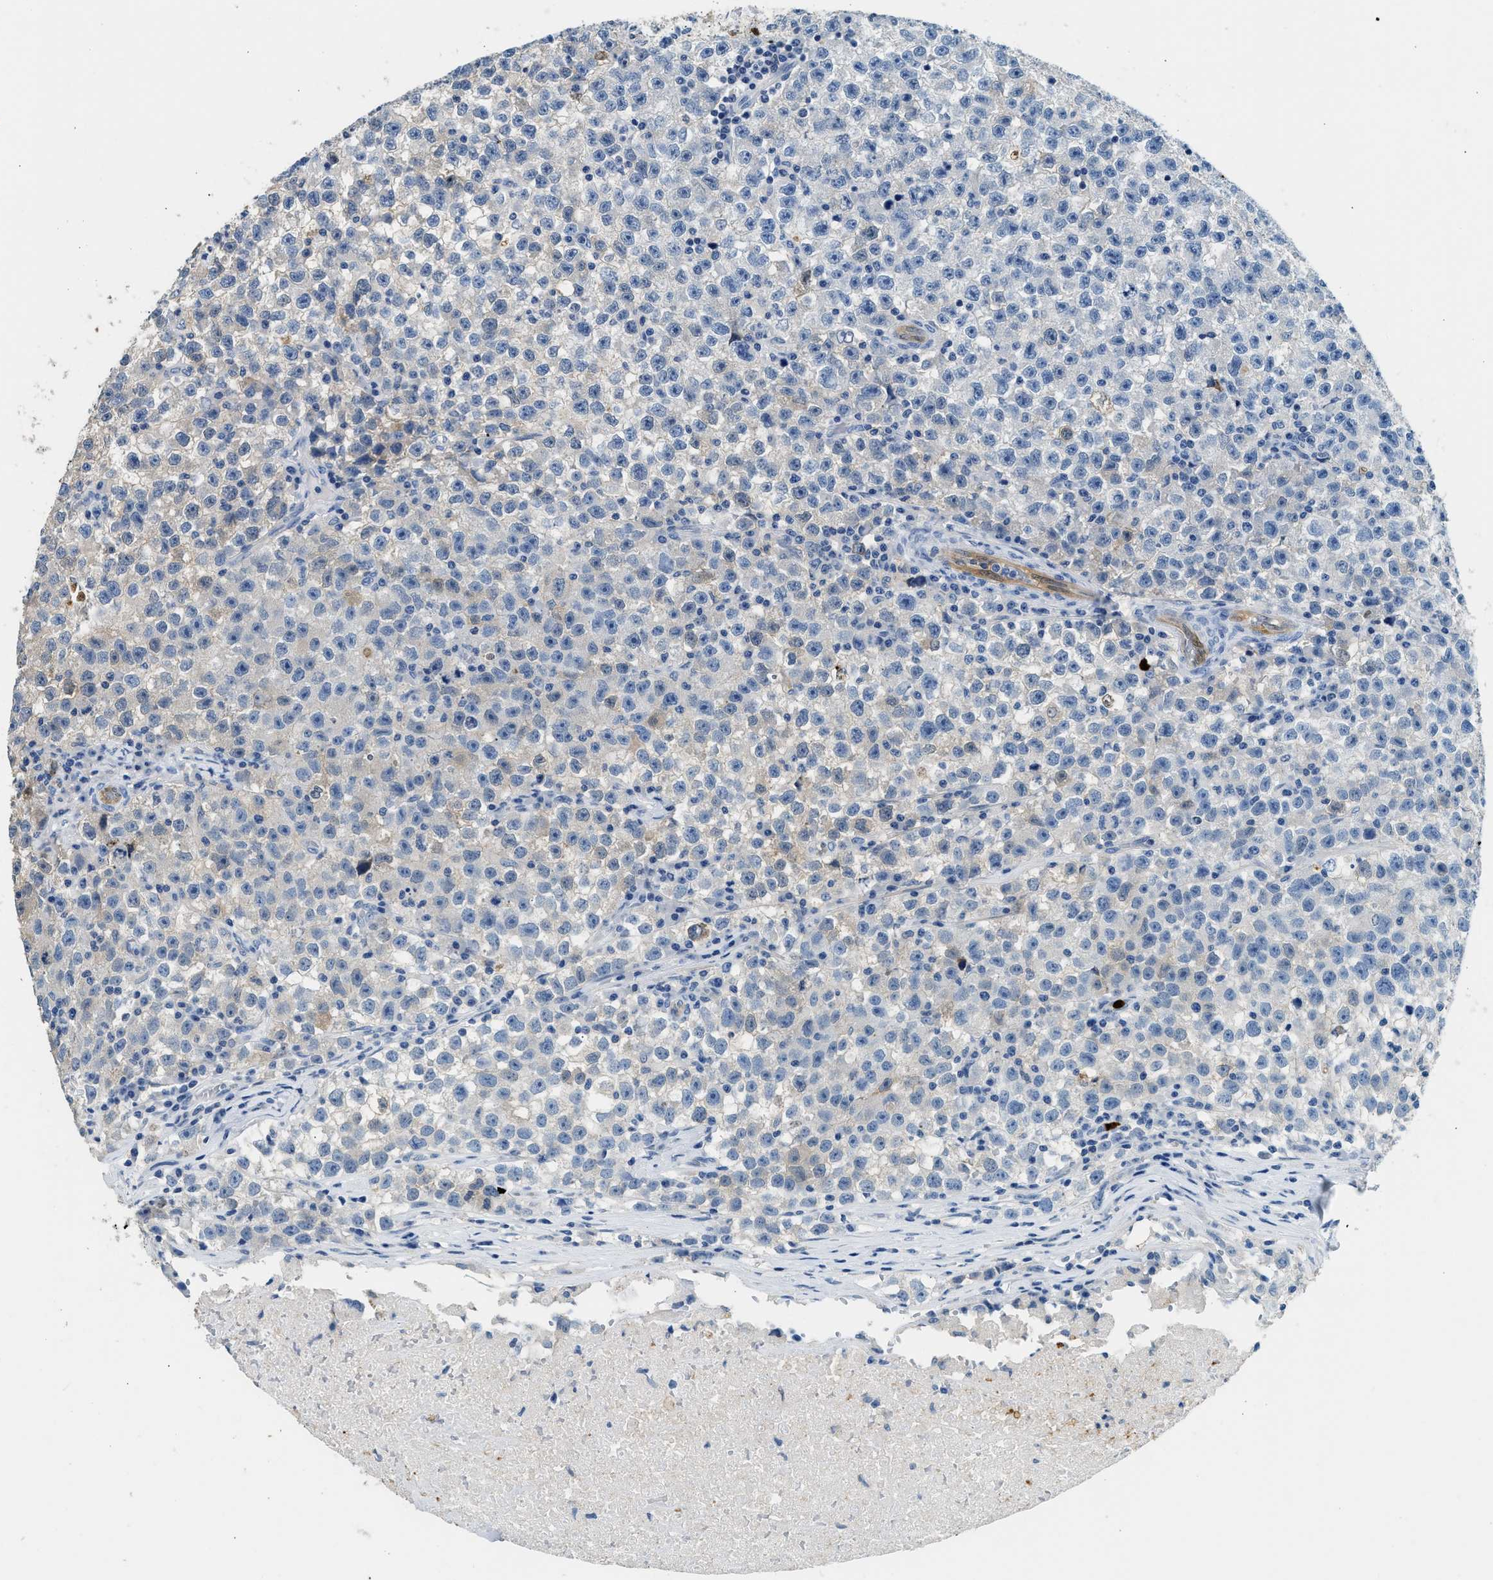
{"staining": {"intensity": "negative", "quantity": "none", "location": "none"}, "tissue": "testis cancer", "cell_type": "Tumor cells", "image_type": "cancer", "snomed": [{"axis": "morphology", "description": "Seminoma, NOS"}, {"axis": "topography", "description": "Testis"}], "caption": "DAB (3,3'-diaminobenzidine) immunohistochemical staining of seminoma (testis) demonstrates no significant positivity in tumor cells.", "gene": "ANXA3", "patient": {"sex": "male", "age": 22}}